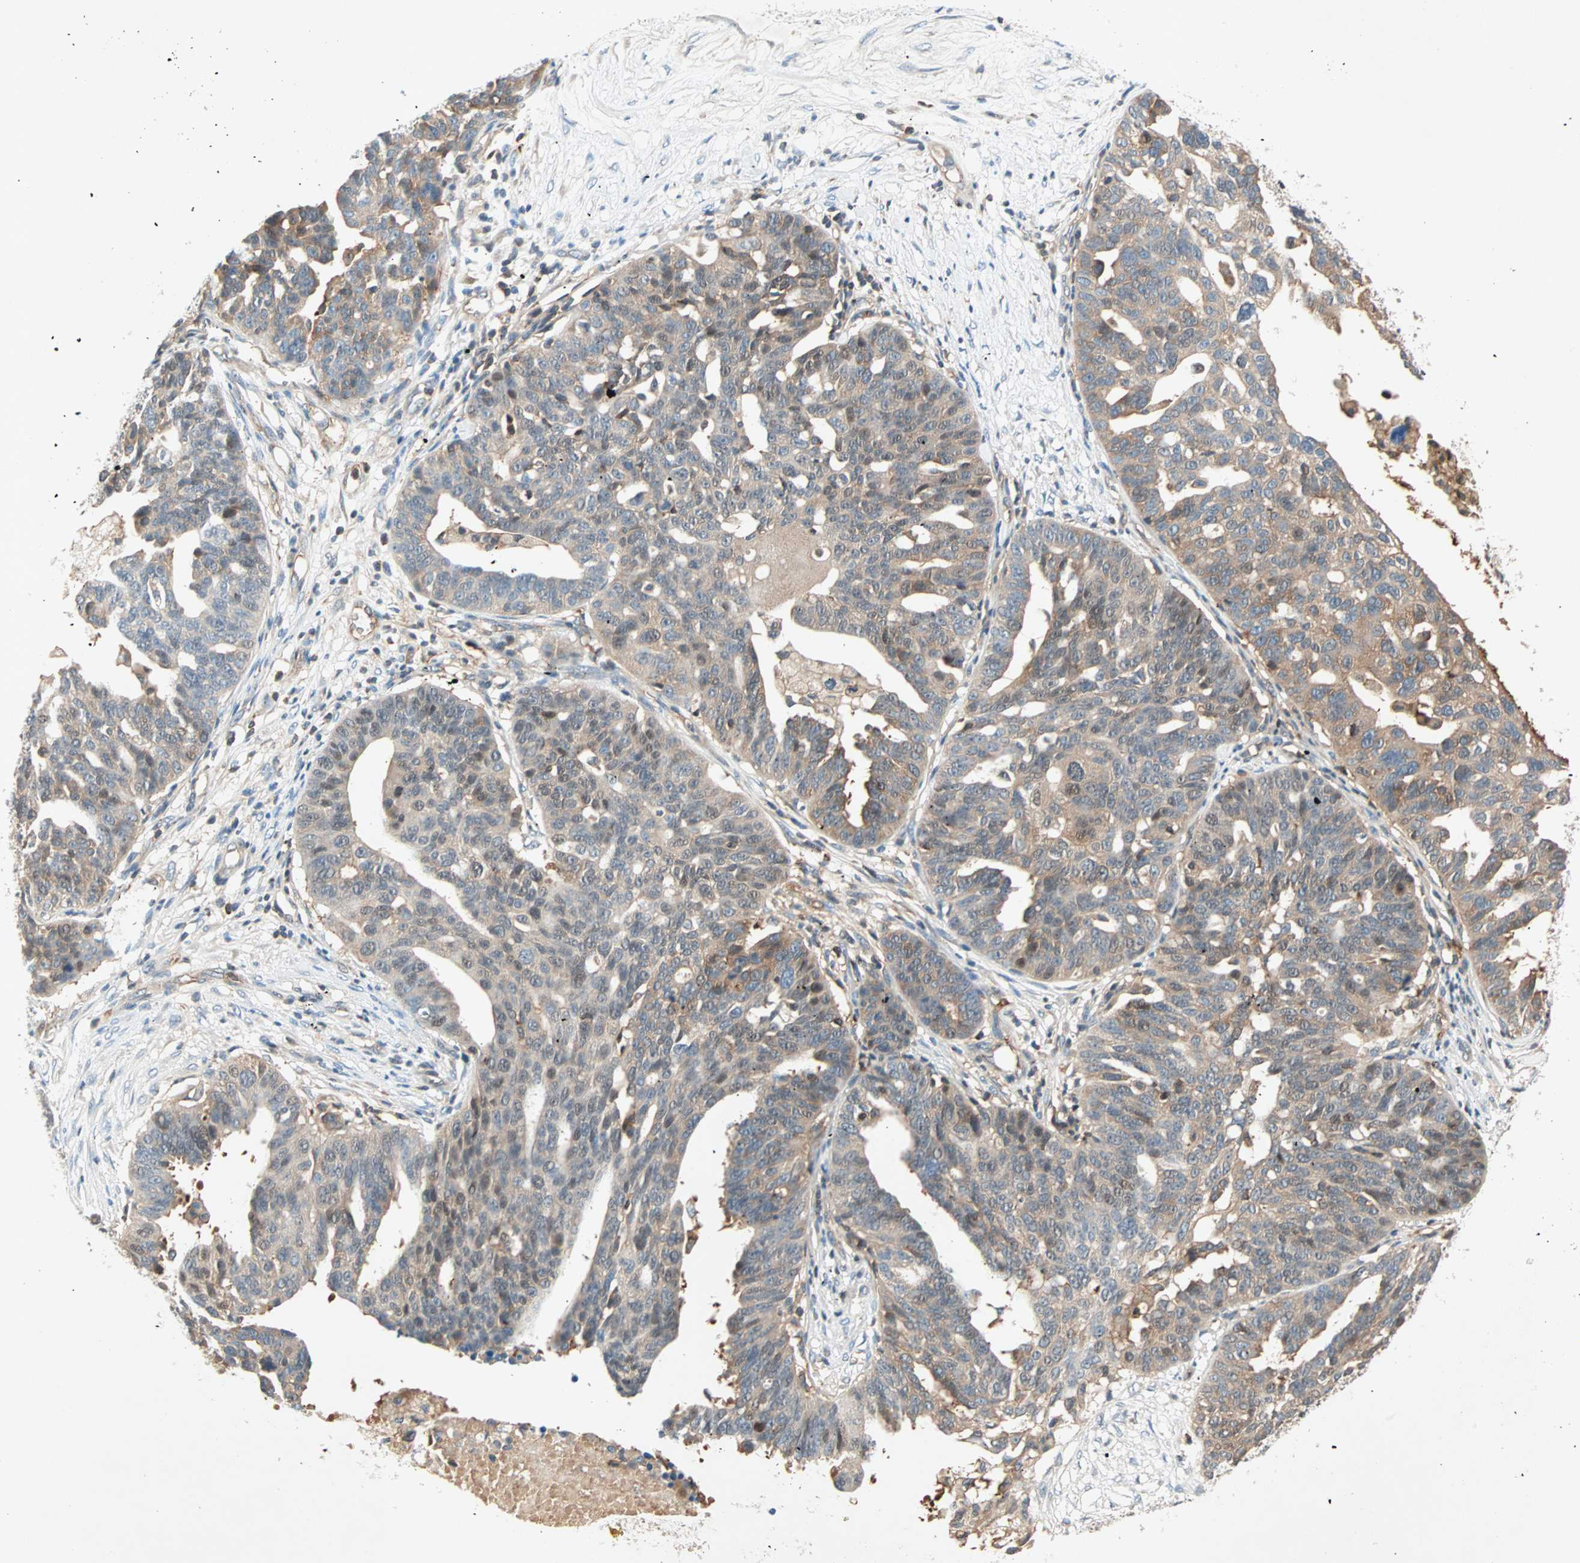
{"staining": {"intensity": "moderate", "quantity": ">75%", "location": "cytoplasmic/membranous"}, "tissue": "ovarian cancer", "cell_type": "Tumor cells", "image_type": "cancer", "snomed": [{"axis": "morphology", "description": "Cystadenocarcinoma, serous, NOS"}, {"axis": "topography", "description": "Ovary"}], "caption": "Human ovarian cancer stained with a protein marker displays moderate staining in tumor cells.", "gene": "TEC", "patient": {"sex": "female", "age": 59}}